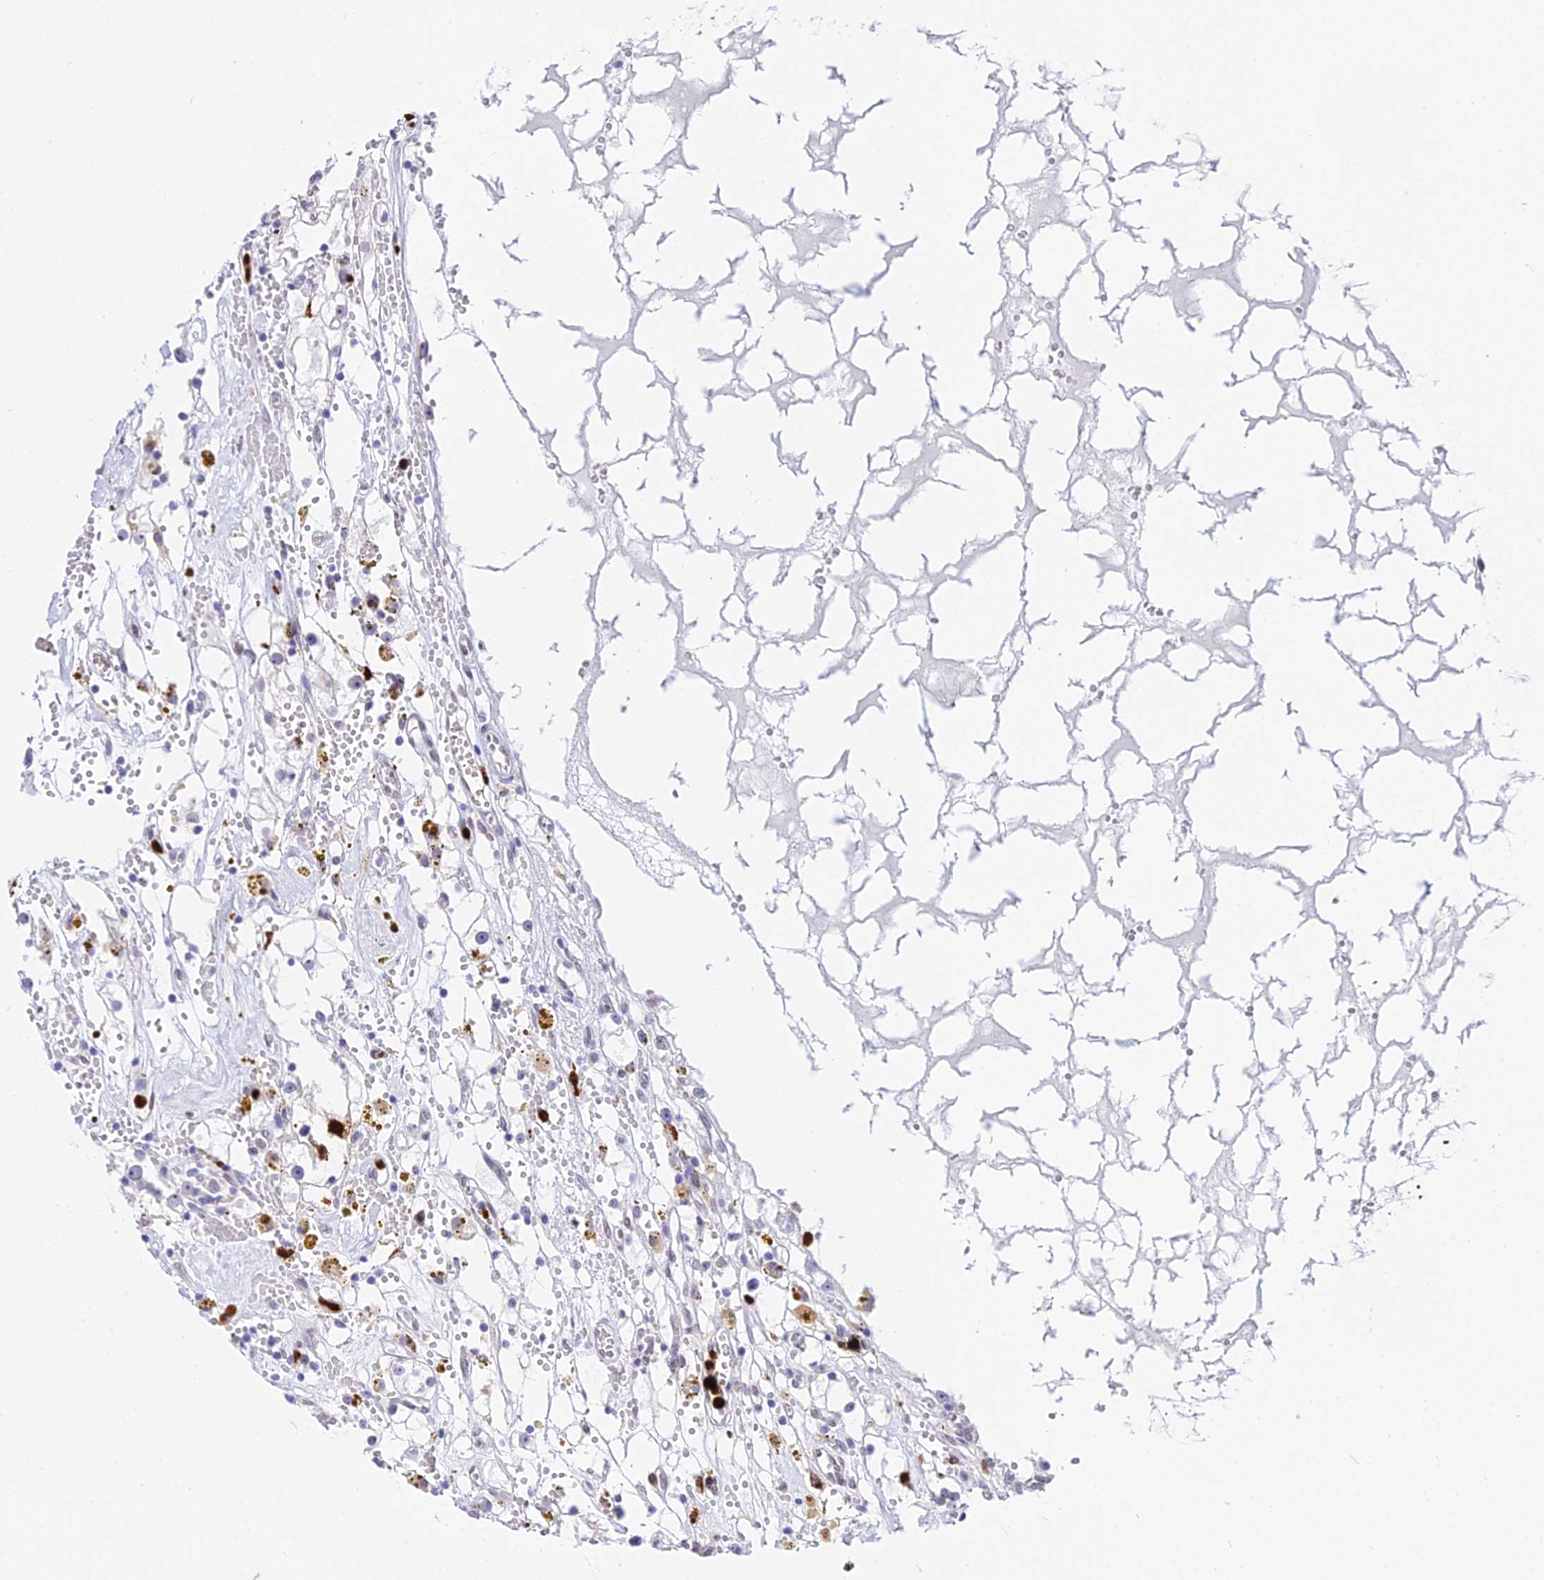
{"staining": {"intensity": "negative", "quantity": "none", "location": "none"}, "tissue": "renal cancer", "cell_type": "Tumor cells", "image_type": "cancer", "snomed": [{"axis": "morphology", "description": "Adenocarcinoma, NOS"}, {"axis": "topography", "description": "Kidney"}], "caption": "Renal cancer stained for a protein using immunohistochemistry (IHC) exhibits no expression tumor cells.", "gene": "MCM10", "patient": {"sex": "male", "age": 56}}